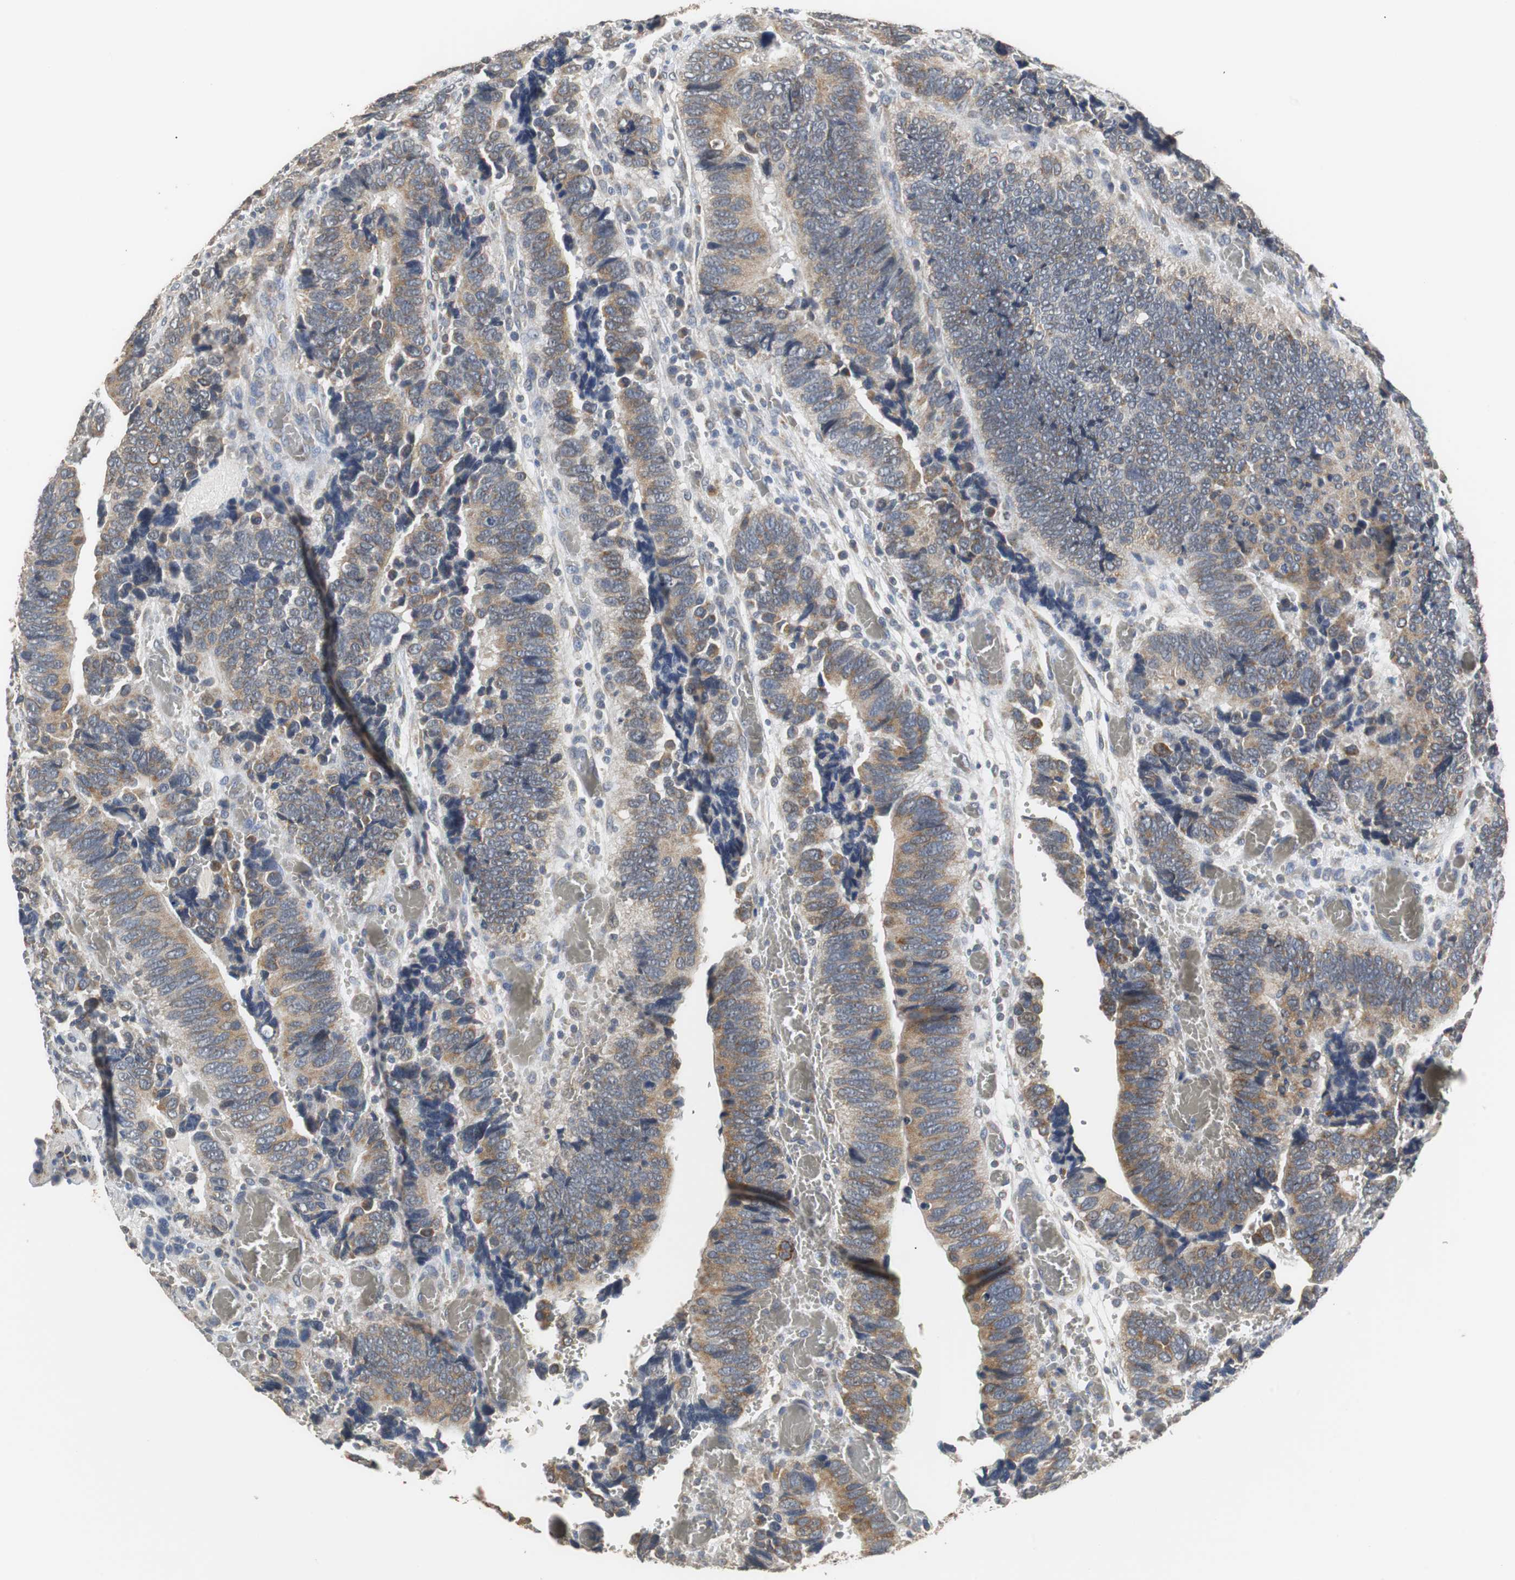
{"staining": {"intensity": "moderate", "quantity": ">75%", "location": "cytoplasmic/membranous"}, "tissue": "colorectal cancer", "cell_type": "Tumor cells", "image_type": "cancer", "snomed": [{"axis": "morphology", "description": "Adenocarcinoma, NOS"}, {"axis": "topography", "description": "Colon"}], "caption": "Colorectal cancer stained with immunohistochemistry shows moderate cytoplasmic/membranous expression in approximately >75% of tumor cells.", "gene": "HMGCL", "patient": {"sex": "male", "age": 72}}